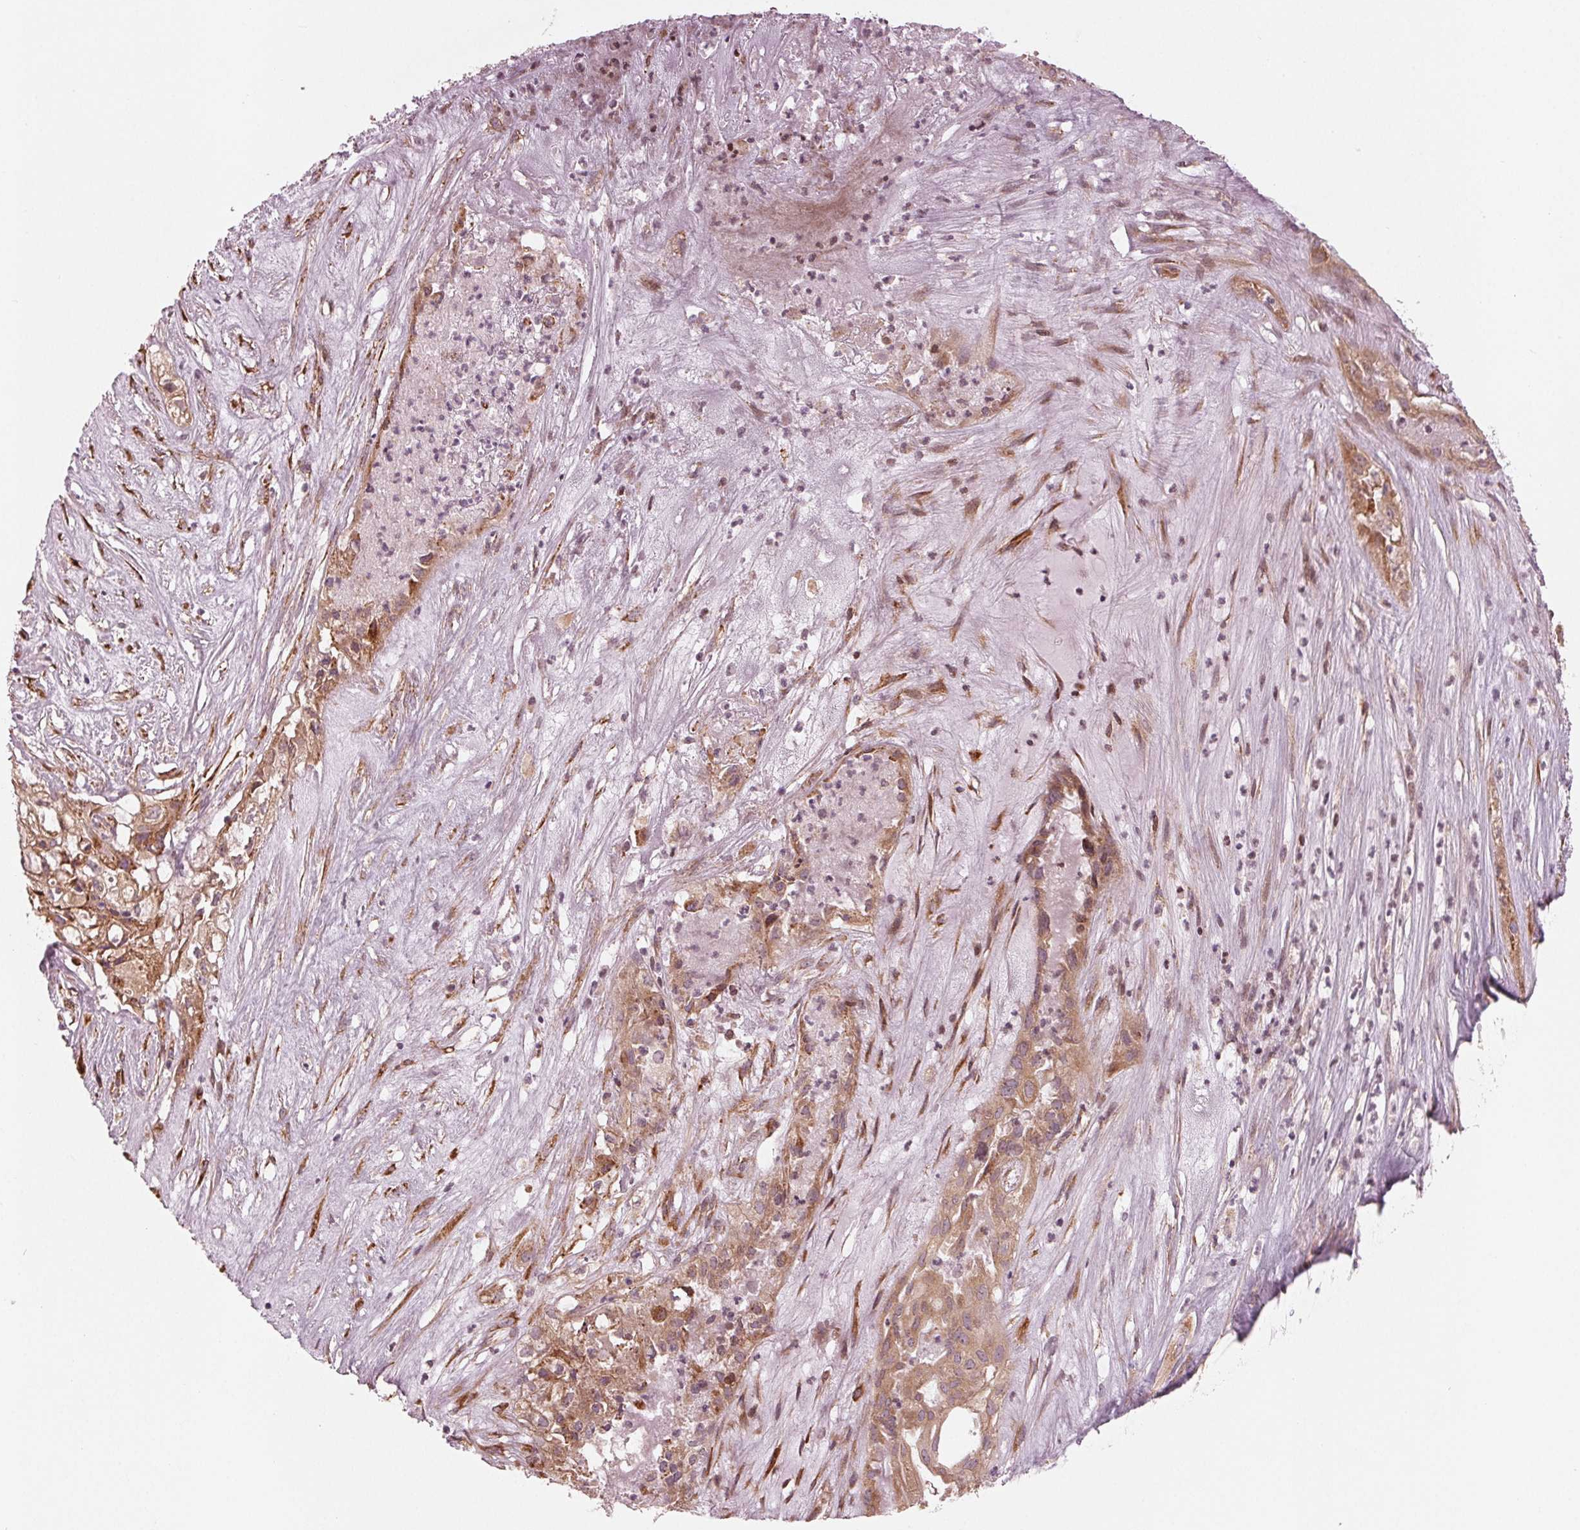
{"staining": {"intensity": "moderate", "quantity": ">75%", "location": "cytoplasmic/membranous"}, "tissue": "ovarian cancer", "cell_type": "Tumor cells", "image_type": "cancer", "snomed": [{"axis": "morphology", "description": "Carcinoma, endometroid"}, {"axis": "topography", "description": "Ovary"}], "caption": "This photomicrograph displays immunohistochemistry staining of ovarian cancer, with medium moderate cytoplasmic/membranous positivity in about >75% of tumor cells.", "gene": "CMIP", "patient": {"sex": "female", "age": 64}}